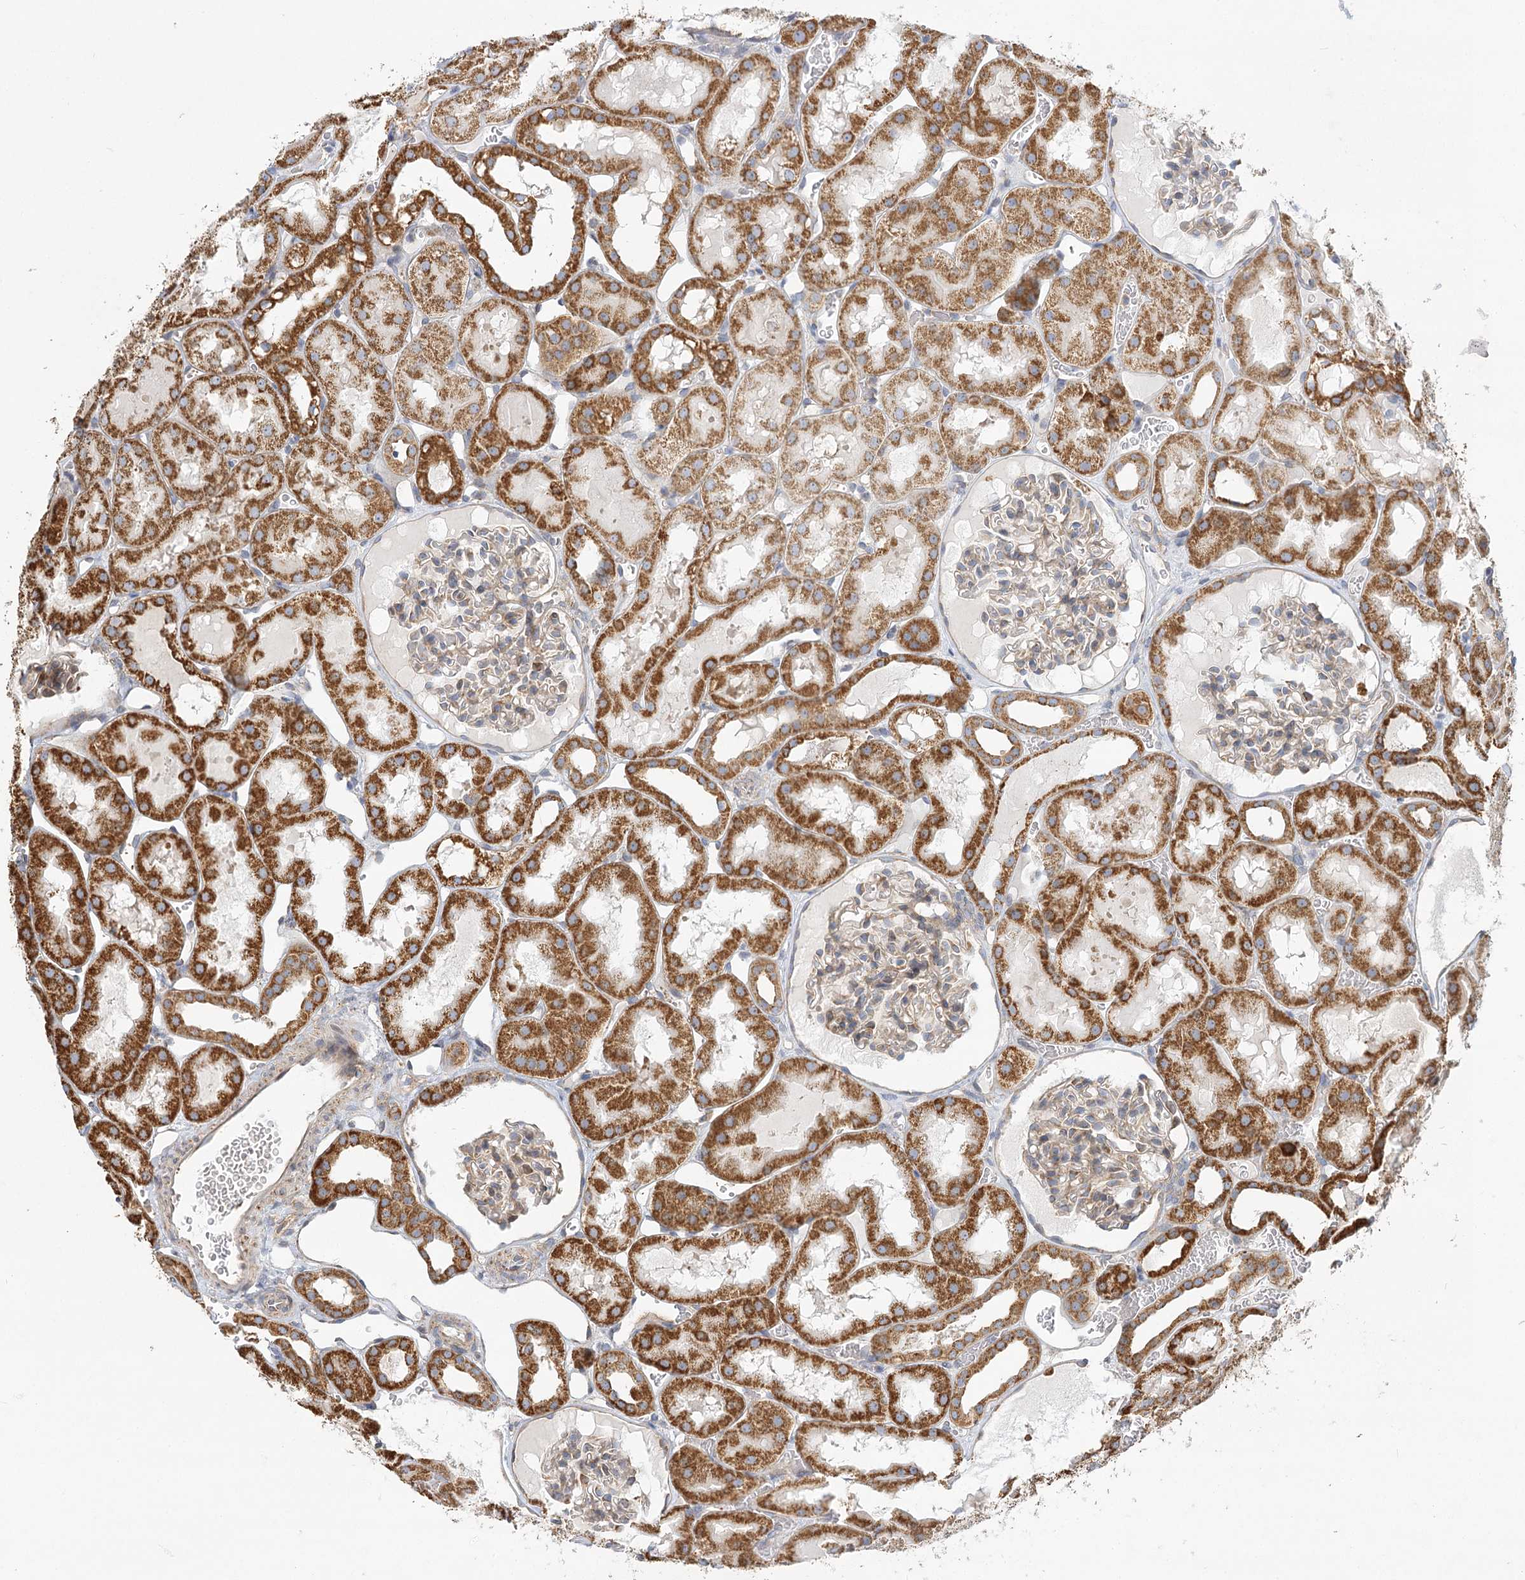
{"staining": {"intensity": "weak", "quantity": "<25%", "location": "cytoplasmic/membranous"}, "tissue": "kidney", "cell_type": "Cells in glomeruli", "image_type": "normal", "snomed": [{"axis": "morphology", "description": "Normal tissue, NOS"}, {"axis": "topography", "description": "Kidney"}, {"axis": "topography", "description": "Urinary bladder"}], "caption": "Histopathology image shows no significant protein positivity in cells in glomeruli of unremarkable kidney.", "gene": "ZFYVE16", "patient": {"sex": "male", "age": 16}}